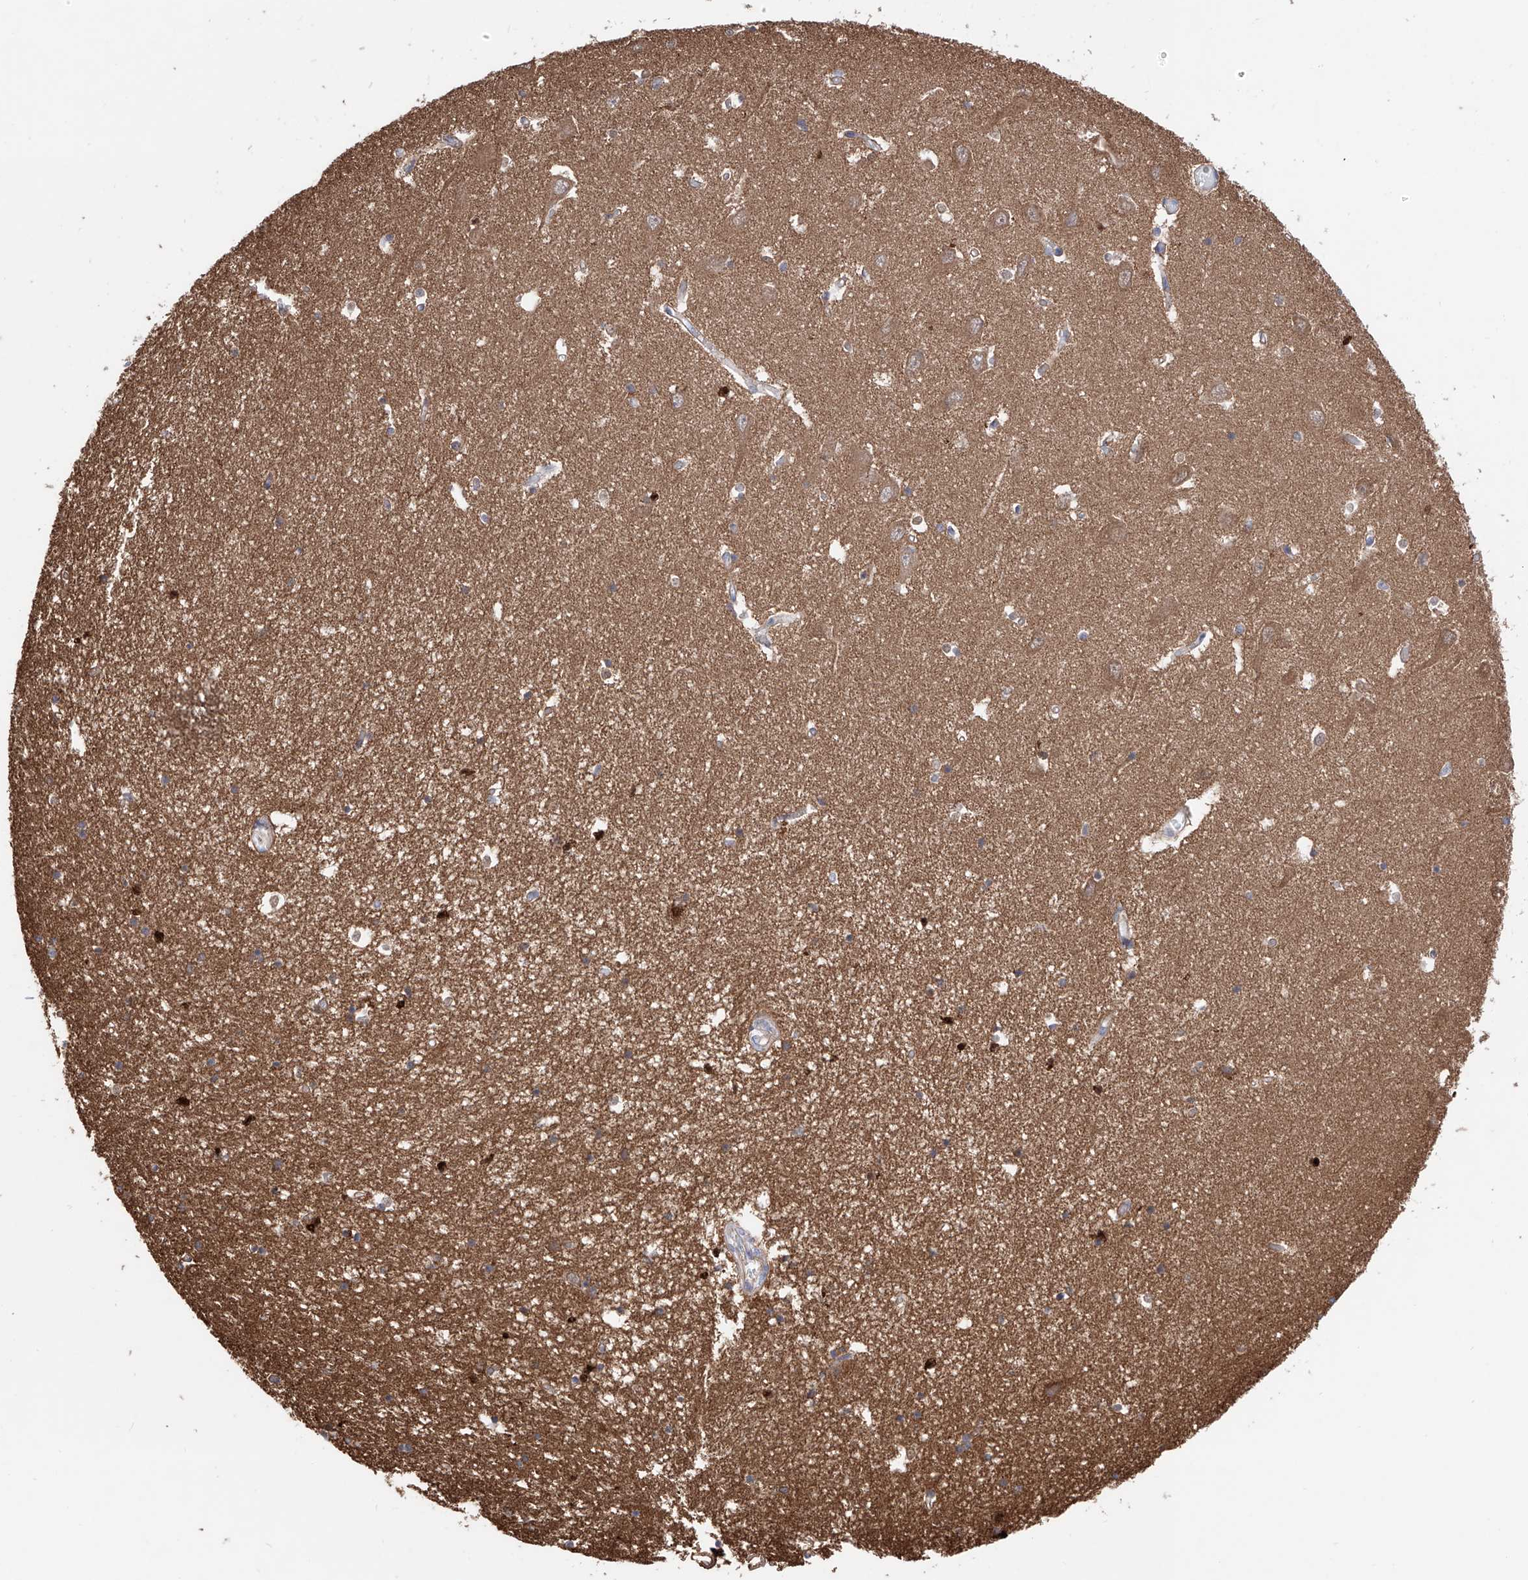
{"staining": {"intensity": "moderate", "quantity": ">75%", "location": "cytoplasmic/membranous"}, "tissue": "hippocampus", "cell_type": "Glial cells", "image_type": "normal", "snomed": [{"axis": "morphology", "description": "Normal tissue, NOS"}, {"axis": "topography", "description": "Hippocampus"}], "caption": "Unremarkable hippocampus reveals moderate cytoplasmic/membranous expression in approximately >75% of glial cells.", "gene": "ZNF653", "patient": {"sex": "male", "age": 70}}